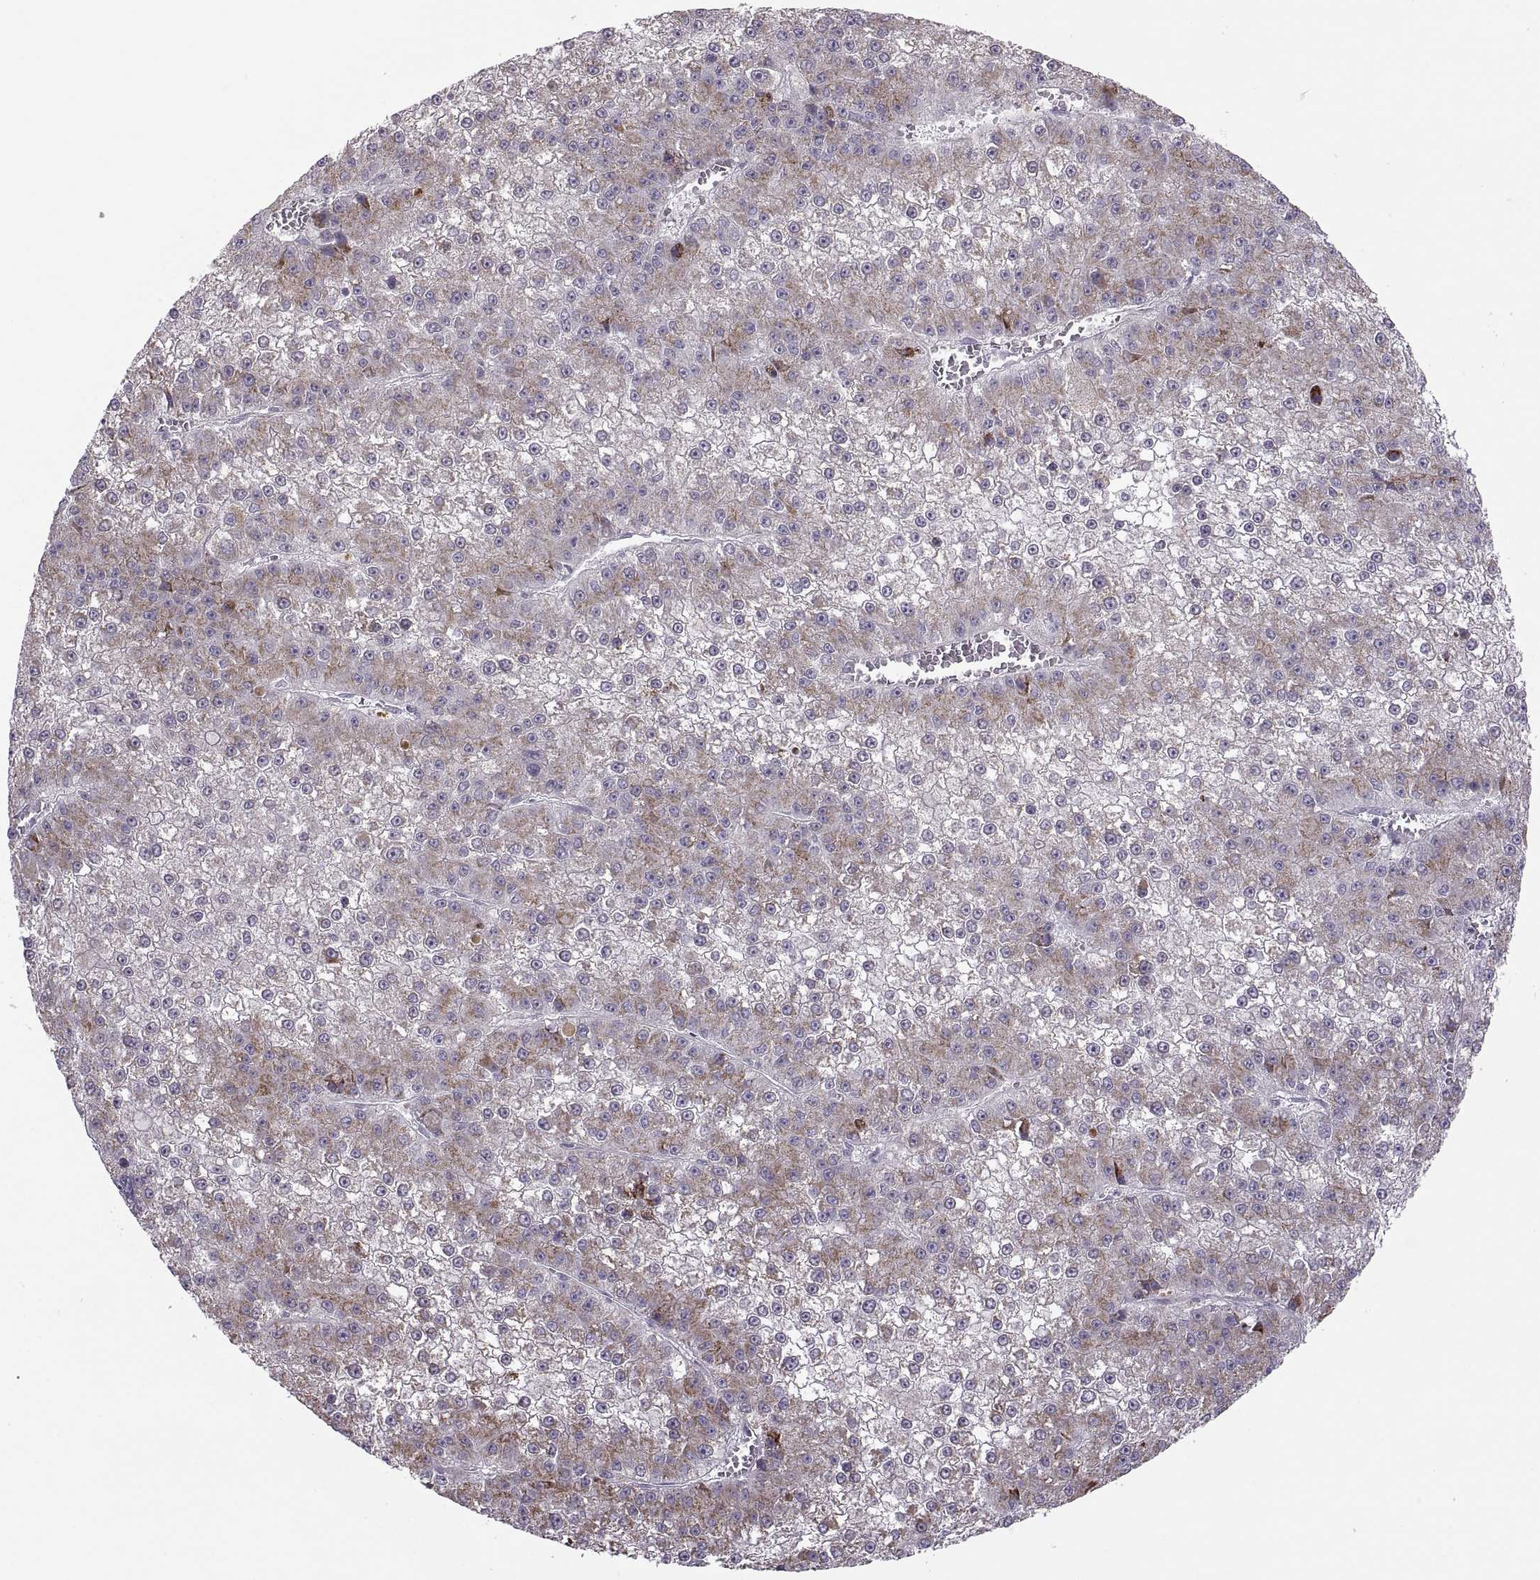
{"staining": {"intensity": "moderate", "quantity": "25%-75%", "location": "cytoplasmic/membranous"}, "tissue": "liver cancer", "cell_type": "Tumor cells", "image_type": "cancer", "snomed": [{"axis": "morphology", "description": "Carcinoma, Hepatocellular, NOS"}, {"axis": "topography", "description": "Liver"}], "caption": "DAB (3,3'-diaminobenzidine) immunohistochemical staining of liver cancer (hepatocellular carcinoma) displays moderate cytoplasmic/membranous protein expression in approximately 25%-75% of tumor cells.", "gene": "PIERCE1", "patient": {"sex": "female", "age": 73}}